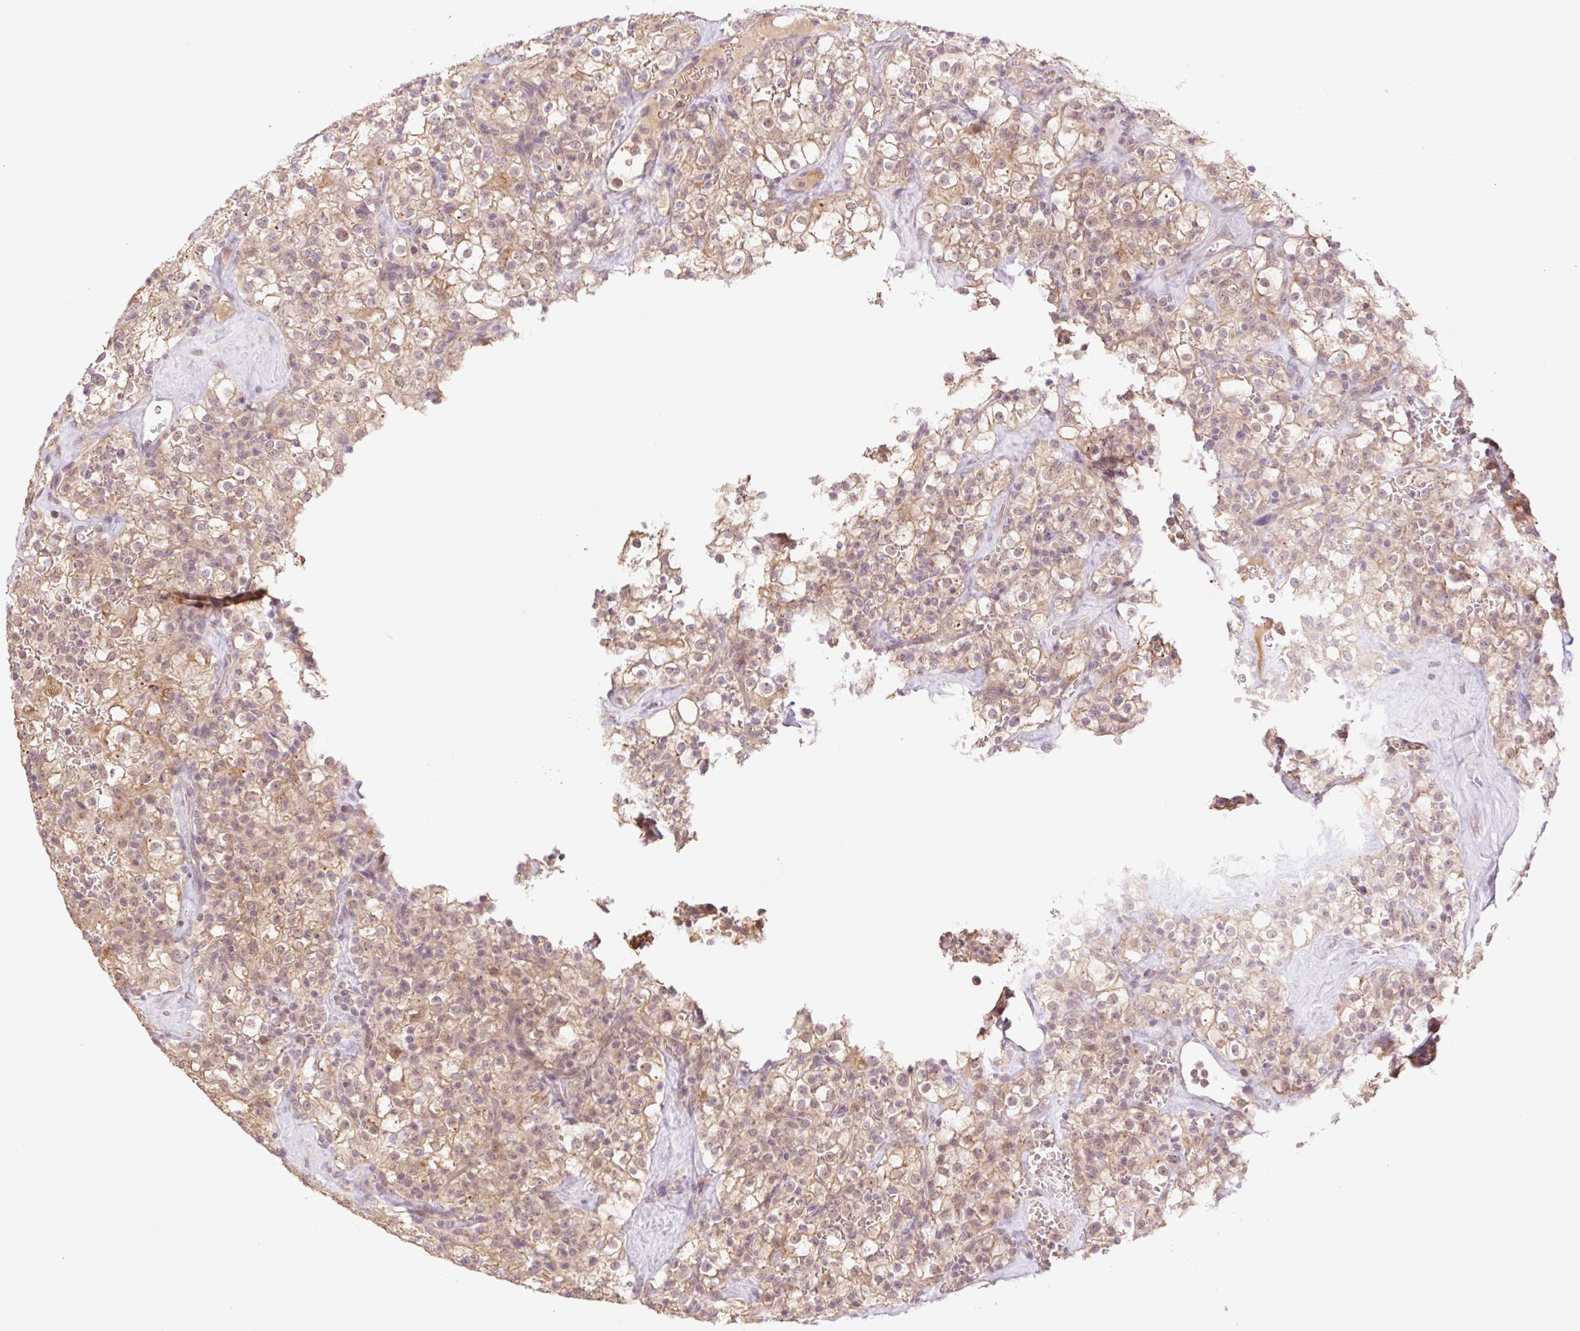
{"staining": {"intensity": "weak", "quantity": ">75%", "location": "cytoplasmic/membranous,nuclear"}, "tissue": "renal cancer", "cell_type": "Tumor cells", "image_type": "cancer", "snomed": [{"axis": "morphology", "description": "Adenocarcinoma, NOS"}, {"axis": "topography", "description": "Kidney"}], "caption": "Protein expression analysis of renal cancer (adenocarcinoma) demonstrates weak cytoplasmic/membranous and nuclear staining in approximately >75% of tumor cells.", "gene": "YJU2B", "patient": {"sex": "female", "age": 74}}